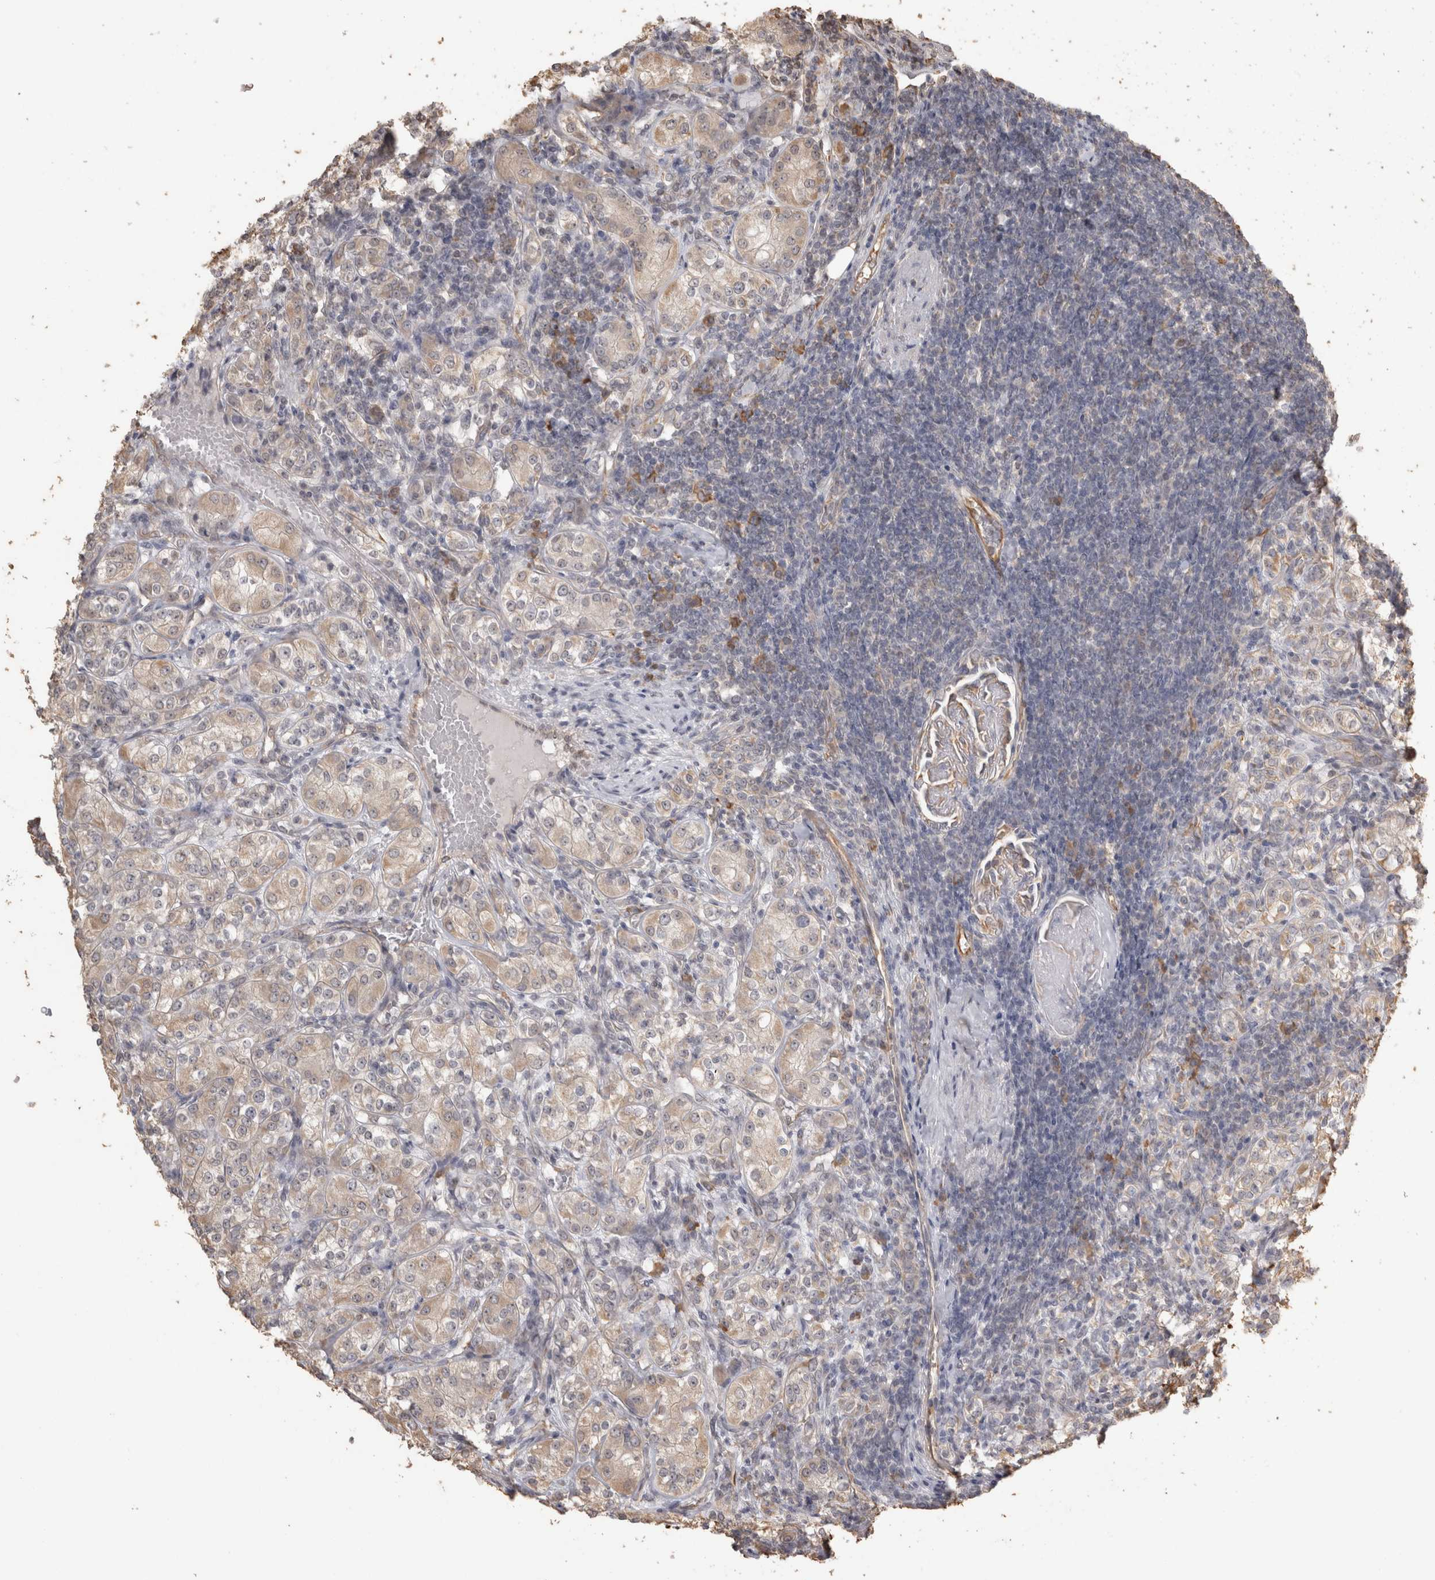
{"staining": {"intensity": "weak", "quantity": ">75%", "location": "cytoplasmic/membranous"}, "tissue": "renal cancer", "cell_type": "Tumor cells", "image_type": "cancer", "snomed": [{"axis": "morphology", "description": "Adenocarcinoma, NOS"}, {"axis": "topography", "description": "Kidney"}], "caption": "Tumor cells exhibit low levels of weak cytoplasmic/membranous positivity in approximately >75% of cells in human renal adenocarcinoma.", "gene": "REPS2", "patient": {"sex": "male", "age": 77}}